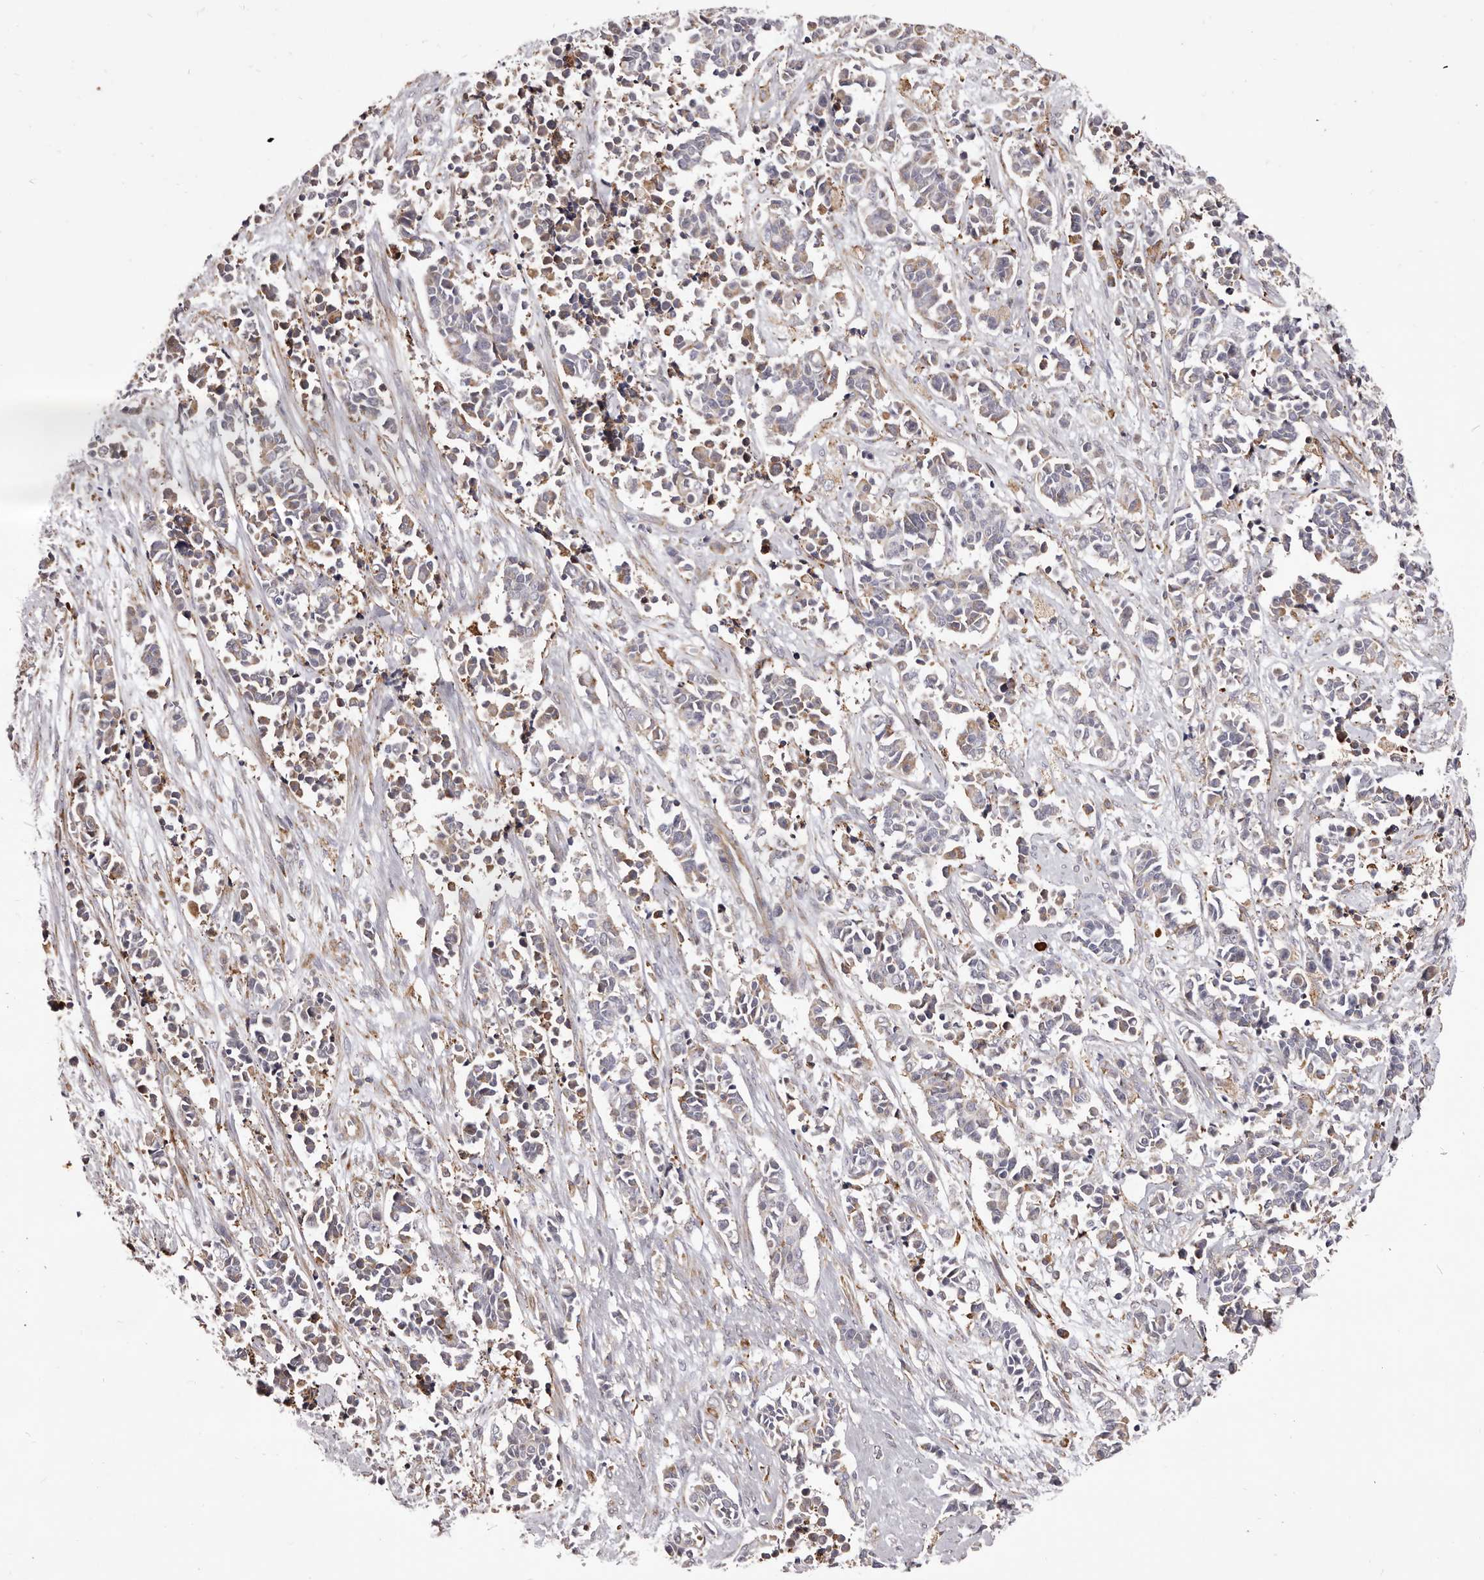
{"staining": {"intensity": "negative", "quantity": "none", "location": "none"}, "tissue": "cervical cancer", "cell_type": "Tumor cells", "image_type": "cancer", "snomed": [{"axis": "morphology", "description": "Normal tissue, NOS"}, {"axis": "morphology", "description": "Squamous cell carcinoma, NOS"}, {"axis": "topography", "description": "Cervix"}], "caption": "This image is of squamous cell carcinoma (cervical) stained with IHC to label a protein in brown with the nuclei are counter-stained blue. There is no staining in tumor cells.", "gene": "ALPK1", "patient": {"sex": "female", "age": 35}}